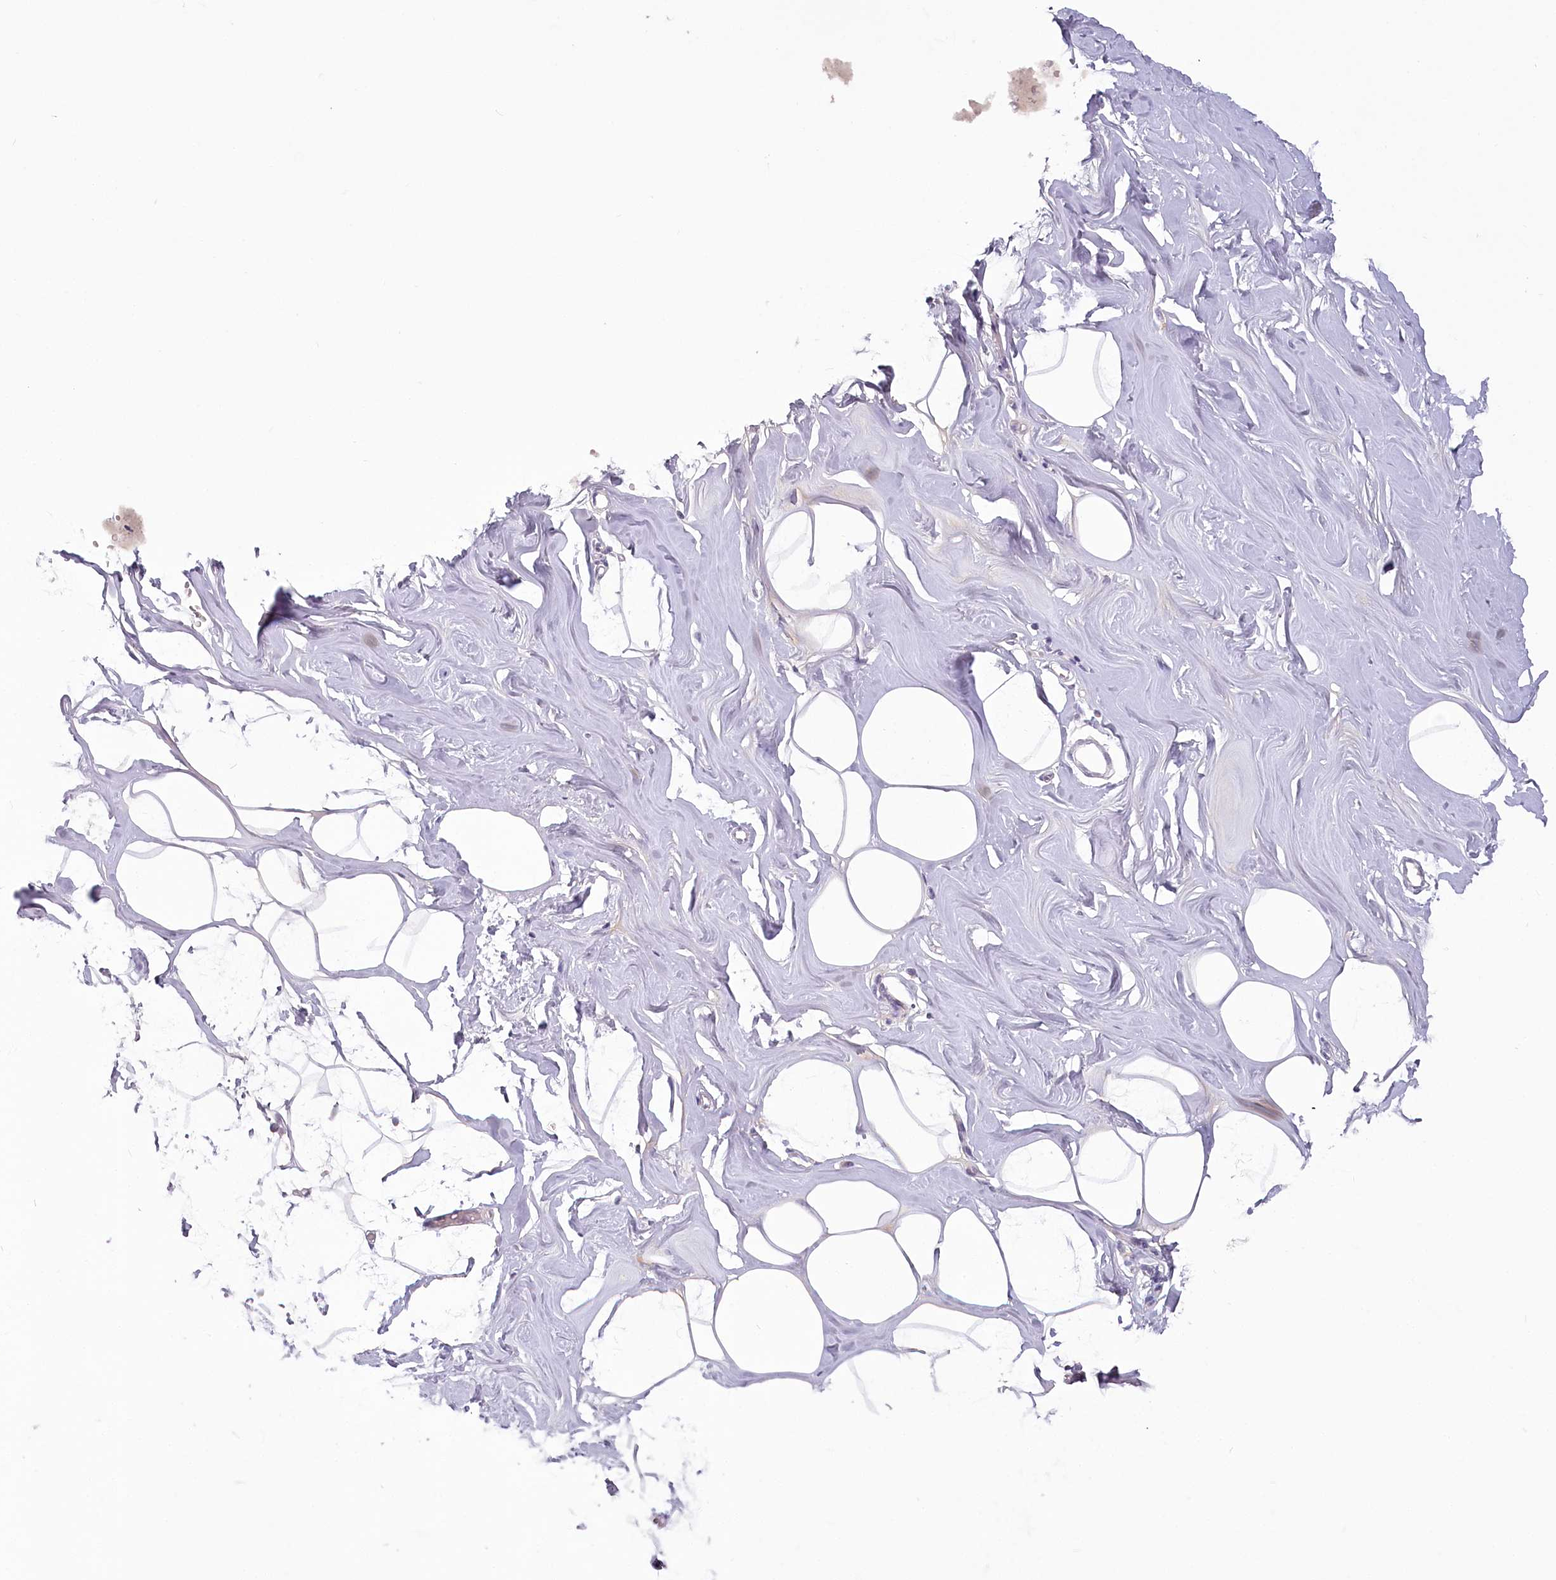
{"staining": {"intensity": "negative", "quantity": "none", "location": "none"}, "tissue": "adipose tissue", "cell_type": "Adipocytes", "image_type": "normal", "snomed": [{"axis": "morphology", "description": "Normal tissue, NOS"}, {"axis": "morphology", "description": "Fibrosis, NOS"}, {"axis": "topography", "description": "Breast"}, {"axis": "topography", "description": "Adipose tissue"}], "caption": "Adipocytes show no significant protein expression in normal adipose tissue. Brightfield microscopy of IHC stained with DAB (brown) and hematoxylin (blue), captured at high magnification.", "gene": "USP11", "patient": {"sex": "female", "age": 39}}